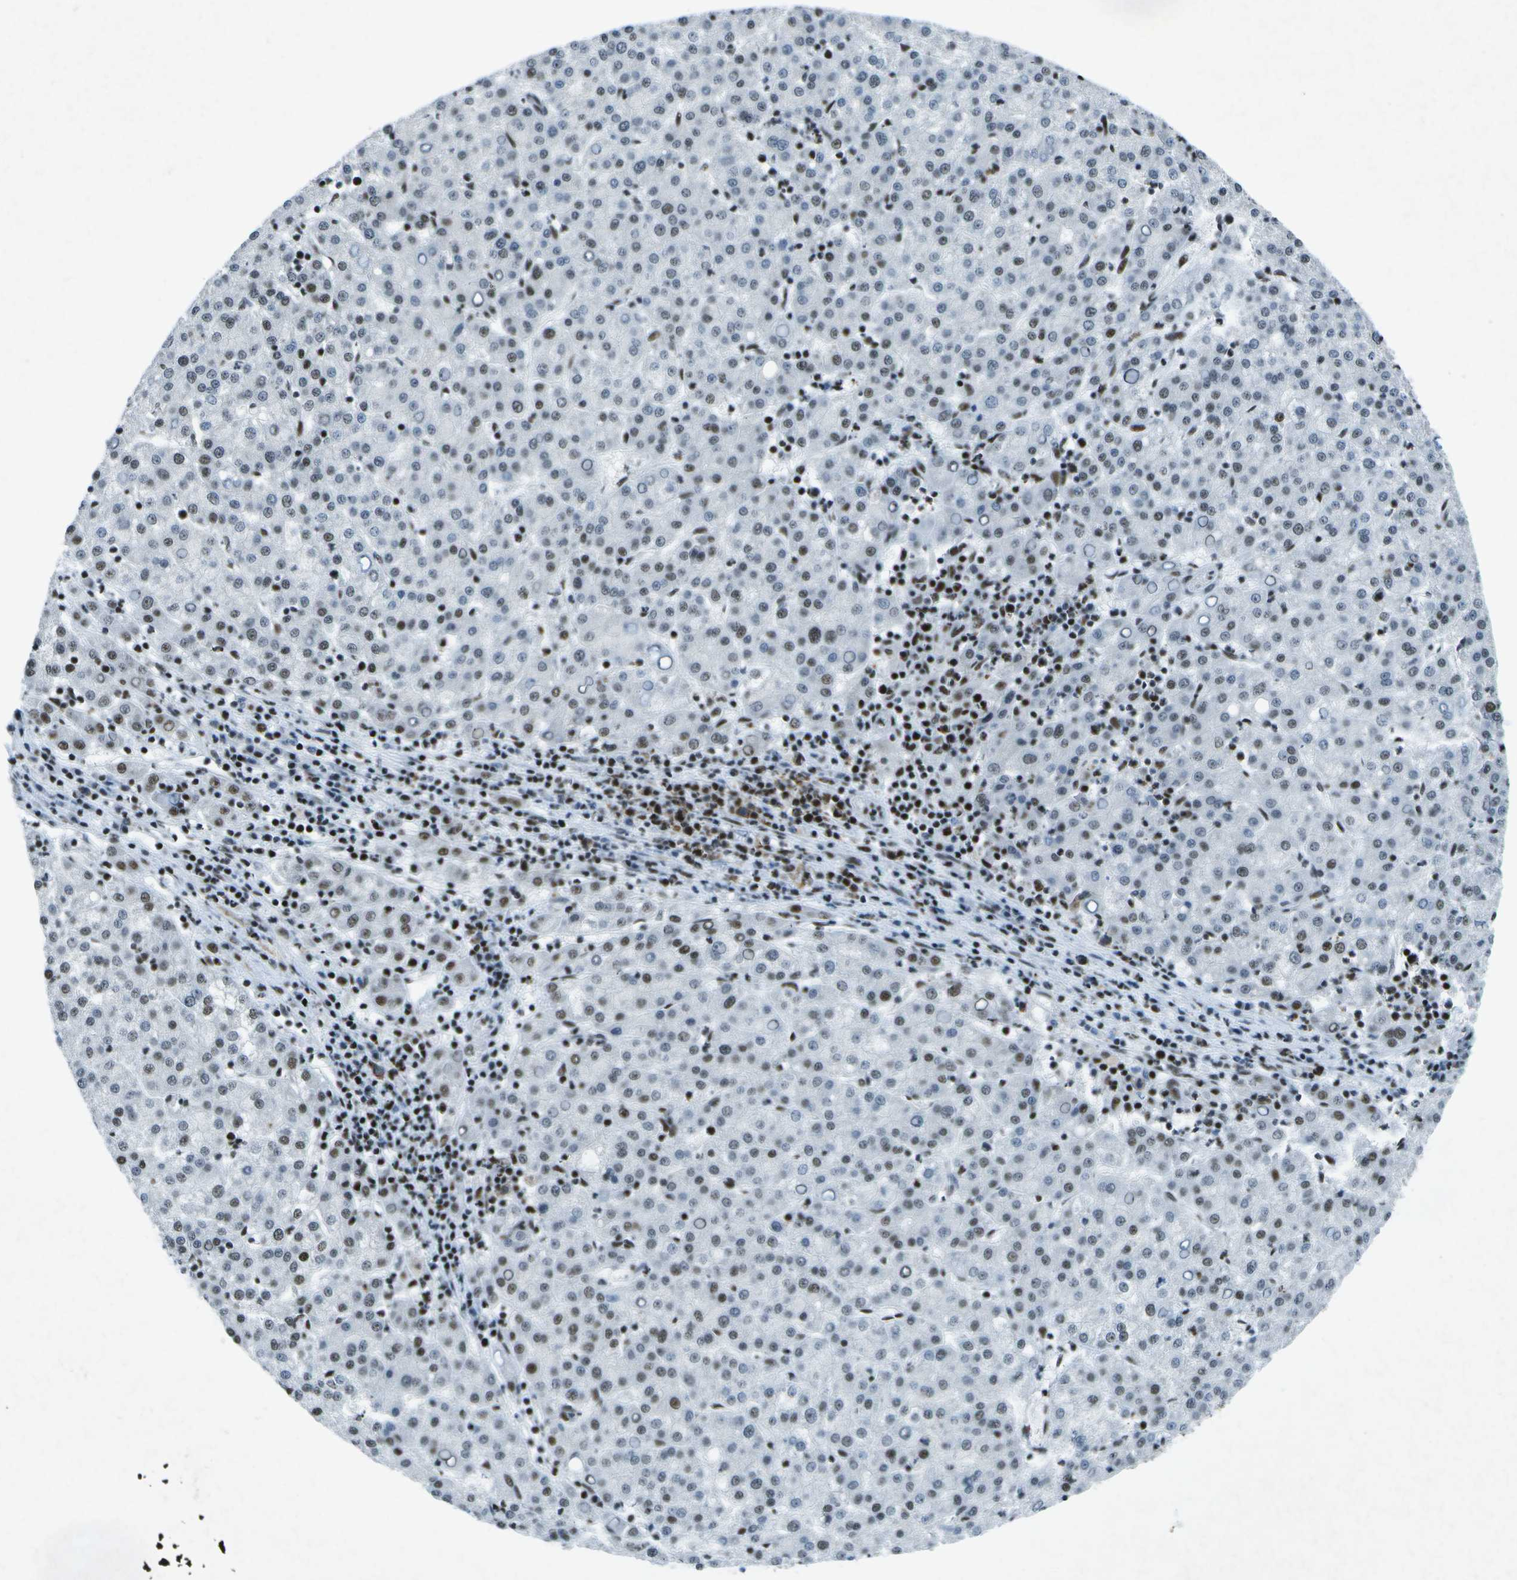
{"staining": {"intensity": "weak", "quantity": "25%-75%", "location": "nuclear"}, "tissue": "liver cancer", "cell_type": "Tumor cells", "image_type": "cancer", "snomed": [{"axis": "morphology", "description": "Carcinoma, Hepatocellular, NOS"}, {"axis": "topography", "description": "Liver"}], "caption": "Protein staining of liver cancer (hepatocellular carcinoma) tissue reveals weak nuclear expression in approximately 25%-75% of tumor cells. (DAB (3,3'-diaminobenzidine) = brown stain, brightfield microscopy at high magnification).", "gene": "MTA2", "patient": {"sex": "female", "age": 58}}